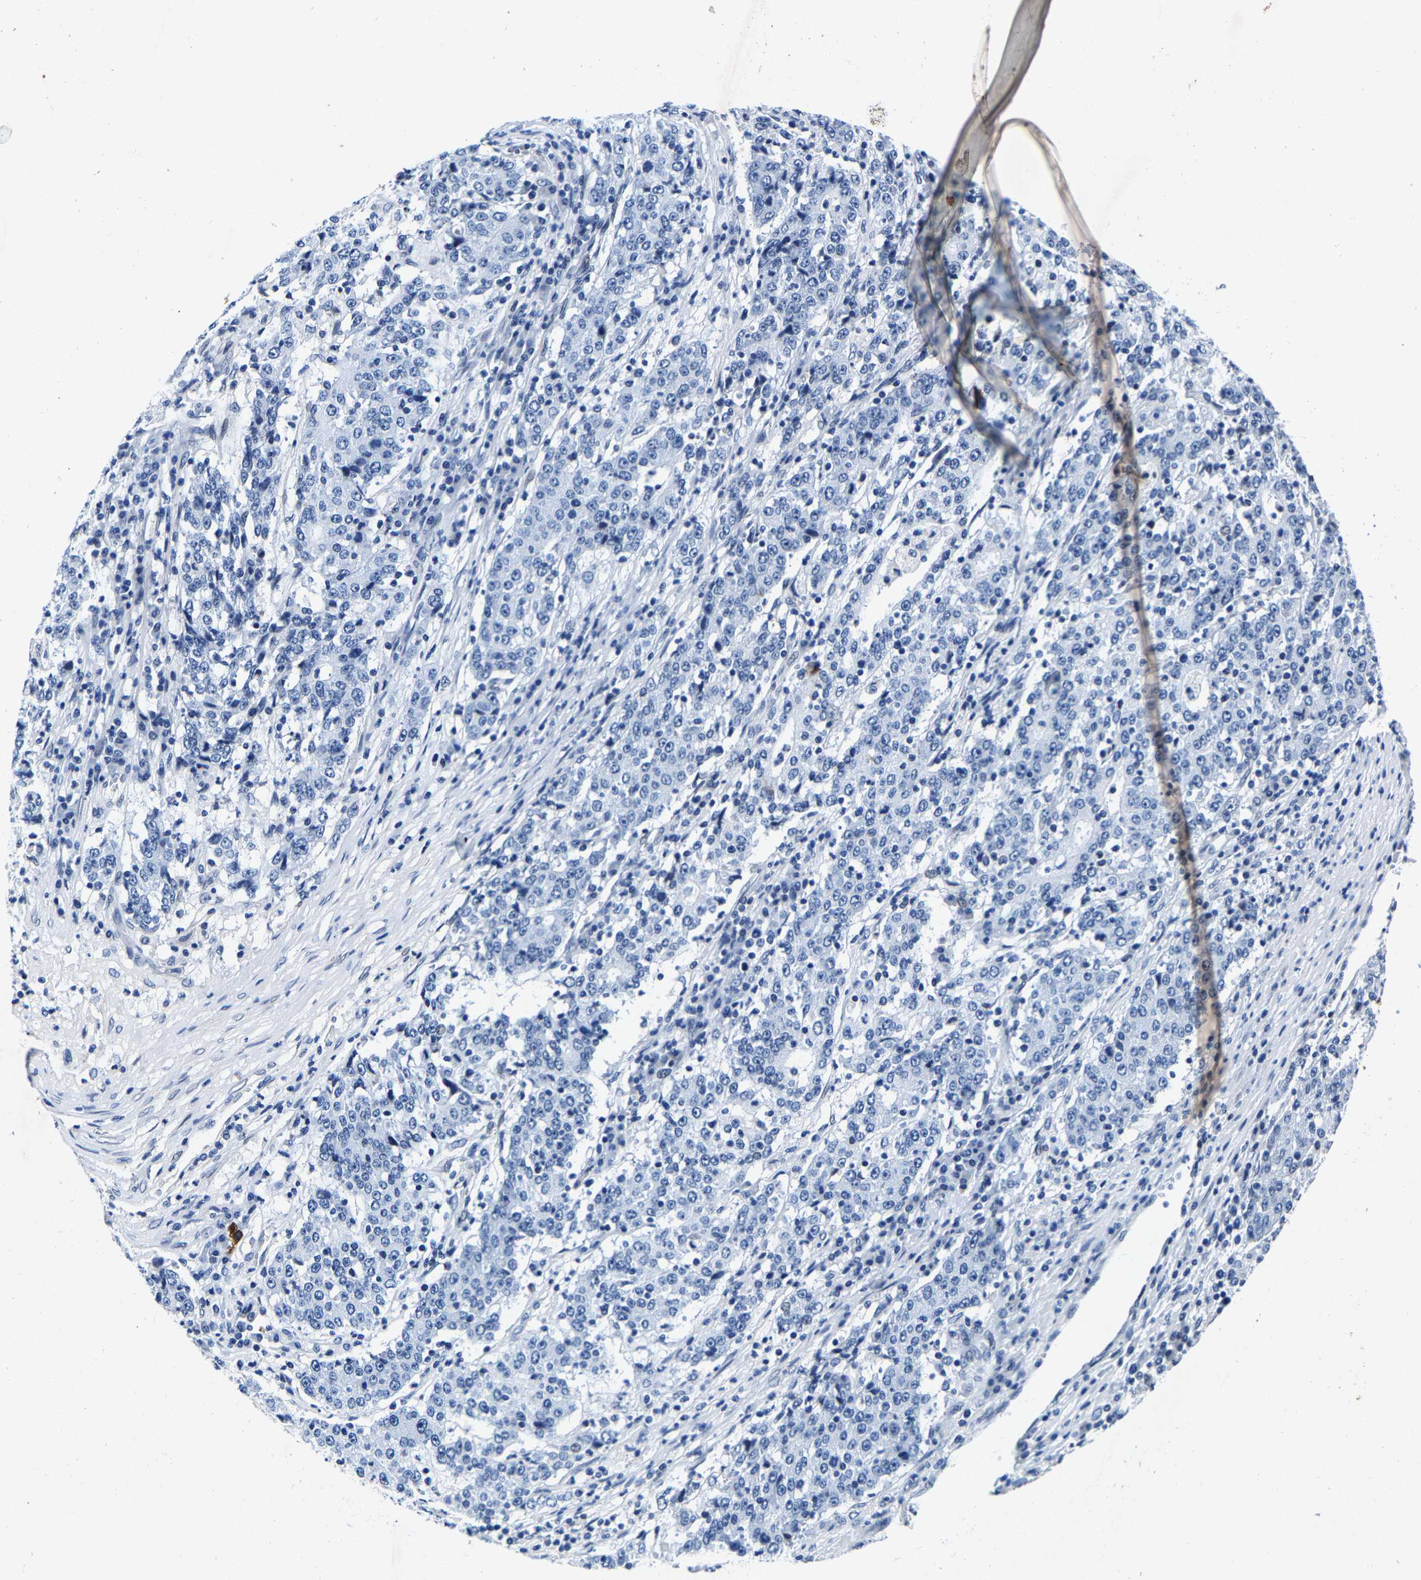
{"staining": {"intensity": "negative", "quantity": "none", "location": "none"}, "tissue": "stomach cancer", "cell_type": "Tumor cells", "image_type": "cancer", "snomed": [{"axis": "morphology", "description": "Adenocarcinoma, NOS"}, {"axis": "topography", "description": "Stomach"}], "caption": "Immunohistochemical staining of stomach cancer exhibits no significant expression in tumor cells. Brightfield microscopy of immunohistochemistry stained with DAB (brown) and hematoxylin (blue), captured at high magnification.", "gene": "UBN2", "patient": {"sex": "male", "age": 59}}